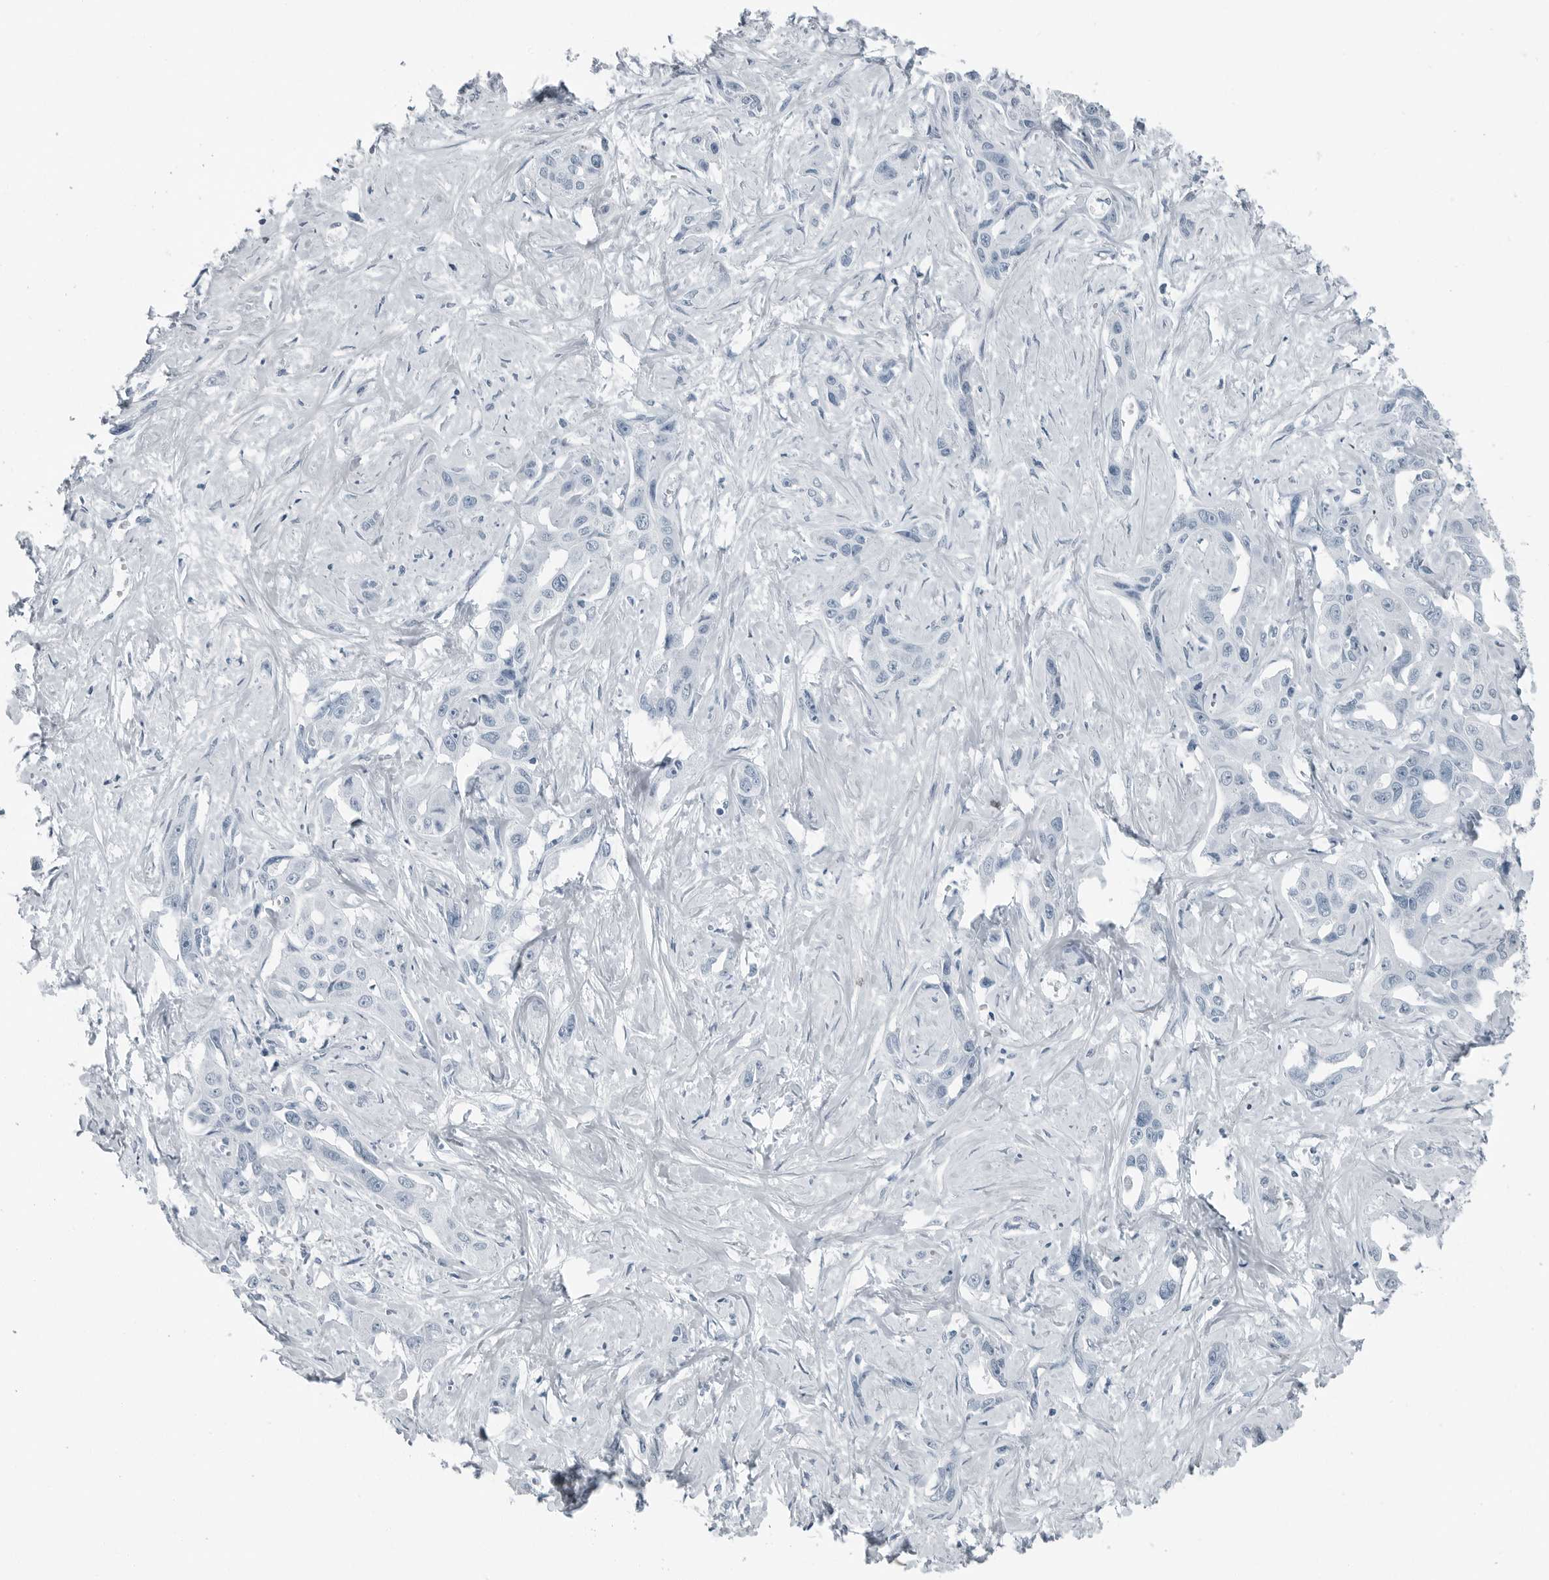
{"staining": {"intensity": "negative", "quantity": "none", "location": "none"}, "tissue": "liver cancer", "cell_type": "Tumor cells", "image_type": "cancer", "snomed": [{"axis": "morphology", "description": "Cholangiocarcinoma"}, {"axis": "topography", "description": "Liver"}], "caption": "Immunohistochemistry of liver cancer (cholangiocarcinoma) shows no staining in tumor cells.", "gene": "FABP6", "patient": {"sex": "male", "age": 59}}